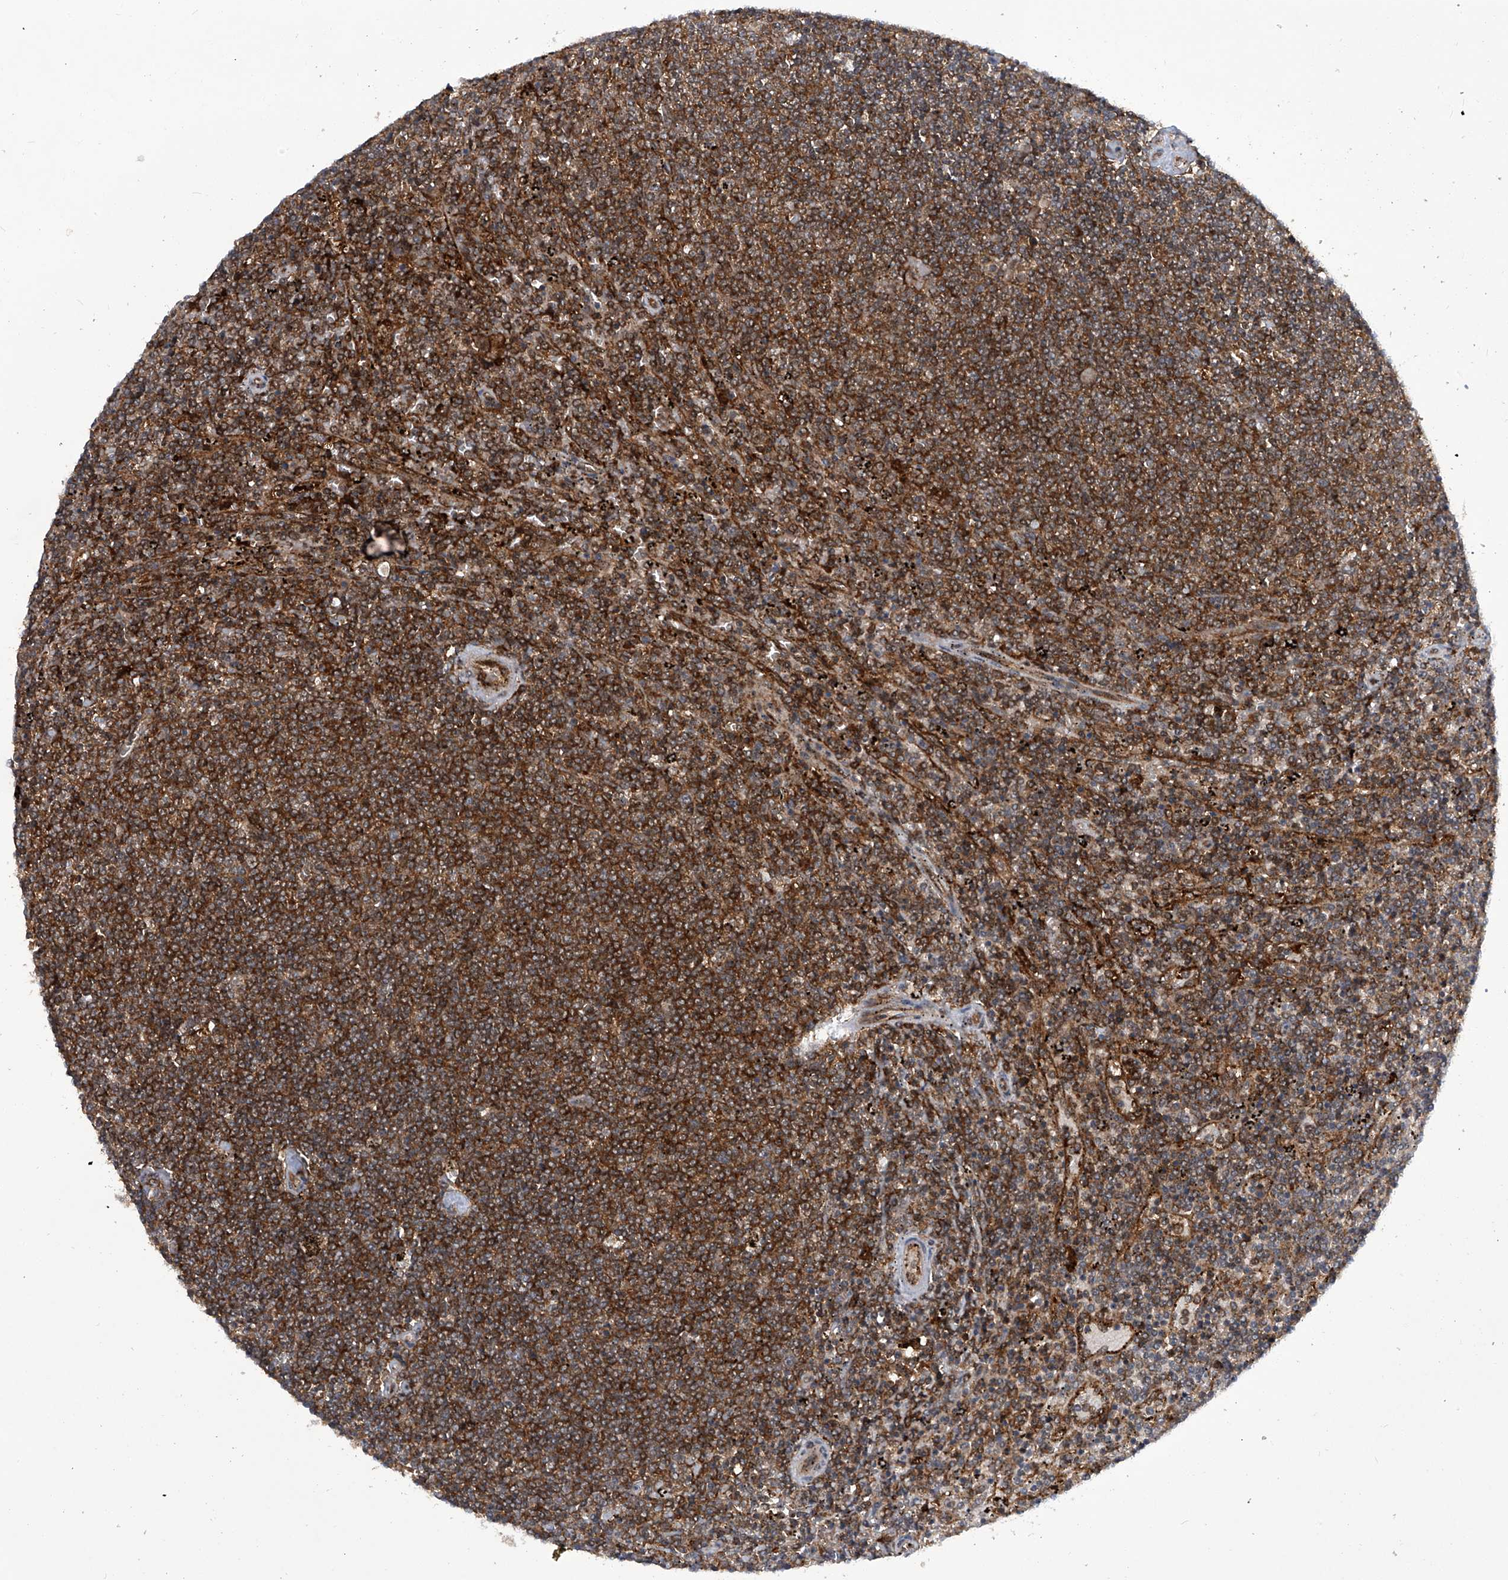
{"staining": {"intensity": "strong", "quantity": ">75%", "location": "cytoplasmic/membranous,nuclear"}, "tissue": "lymphoma", "cell_type": "Tumor cells", "image_type": "cancer", "snomed": [{"axis": "morphology", "description": "Malignant lymphoma, non-Hodgkin's type, Low grade"}, {"axis": "topography", "description": "Spleen"}], "caption": "Immunohistochemistry of lymphoma reveals high levels of strong cytoplasmic/membranous and nuclear expression in about >75% of tumor cells.", "gene": "CISH", "patient": {"sex": "female", "age": 50}}